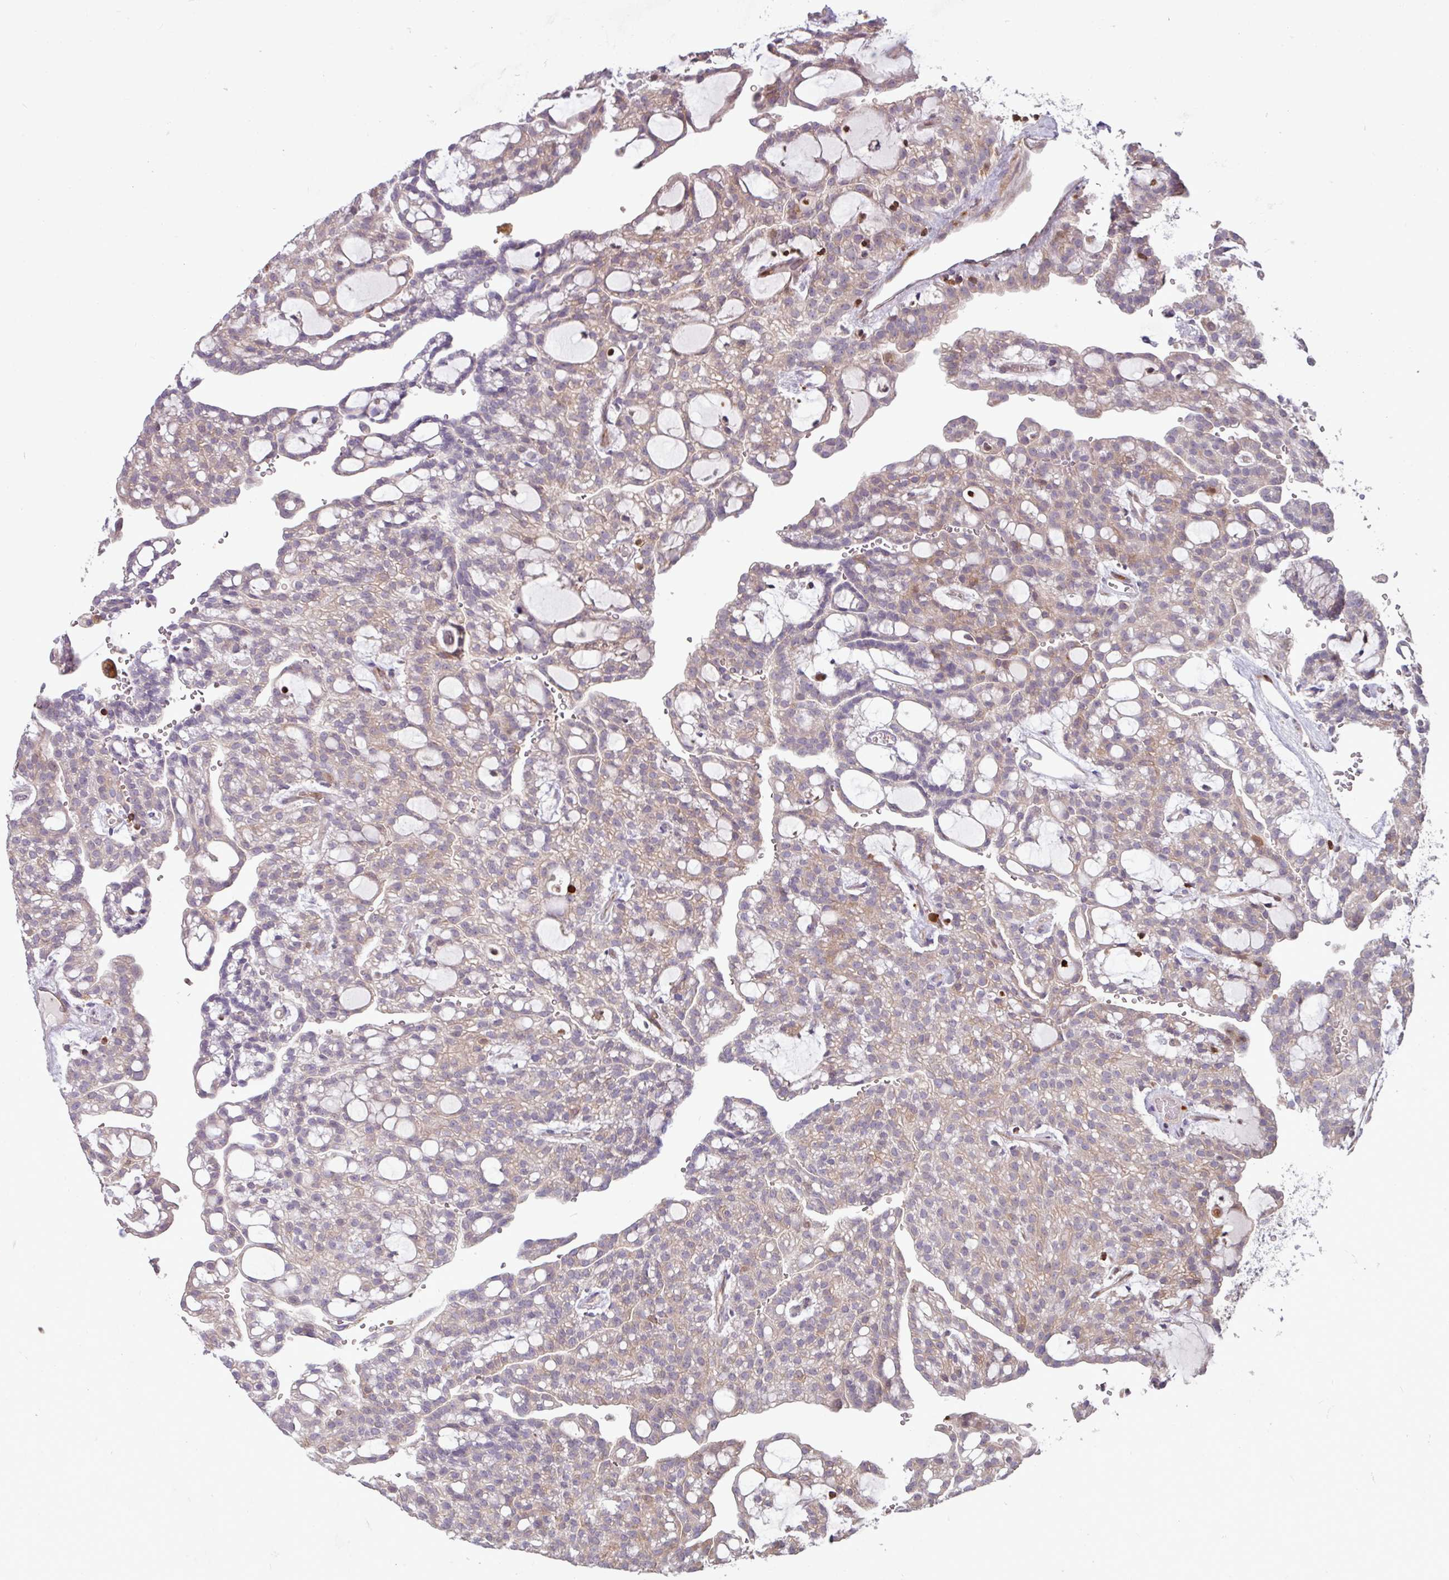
{"staining": {"intensity": "weak", "quantity": "25%-75%", "location": "cytoplasmic/membranous"}, "tissue": "renal cancer", "cell_type": "Tumor cells", "image_type": "cancer", "snomed": [{"axis": "morphology", "description": "Adenocarcinoma, NOS"}, {"axis": "topography", "description": "Kidney"}], "caption": "Immunohistochemical staining of renal adenocarcinoma shows low levels of weak cytoplasmic/membranous protein staining in about 25%-75% of tumor cells.", "gene": "SEC61G", "patient": {"sex": "male", "age": 63}}